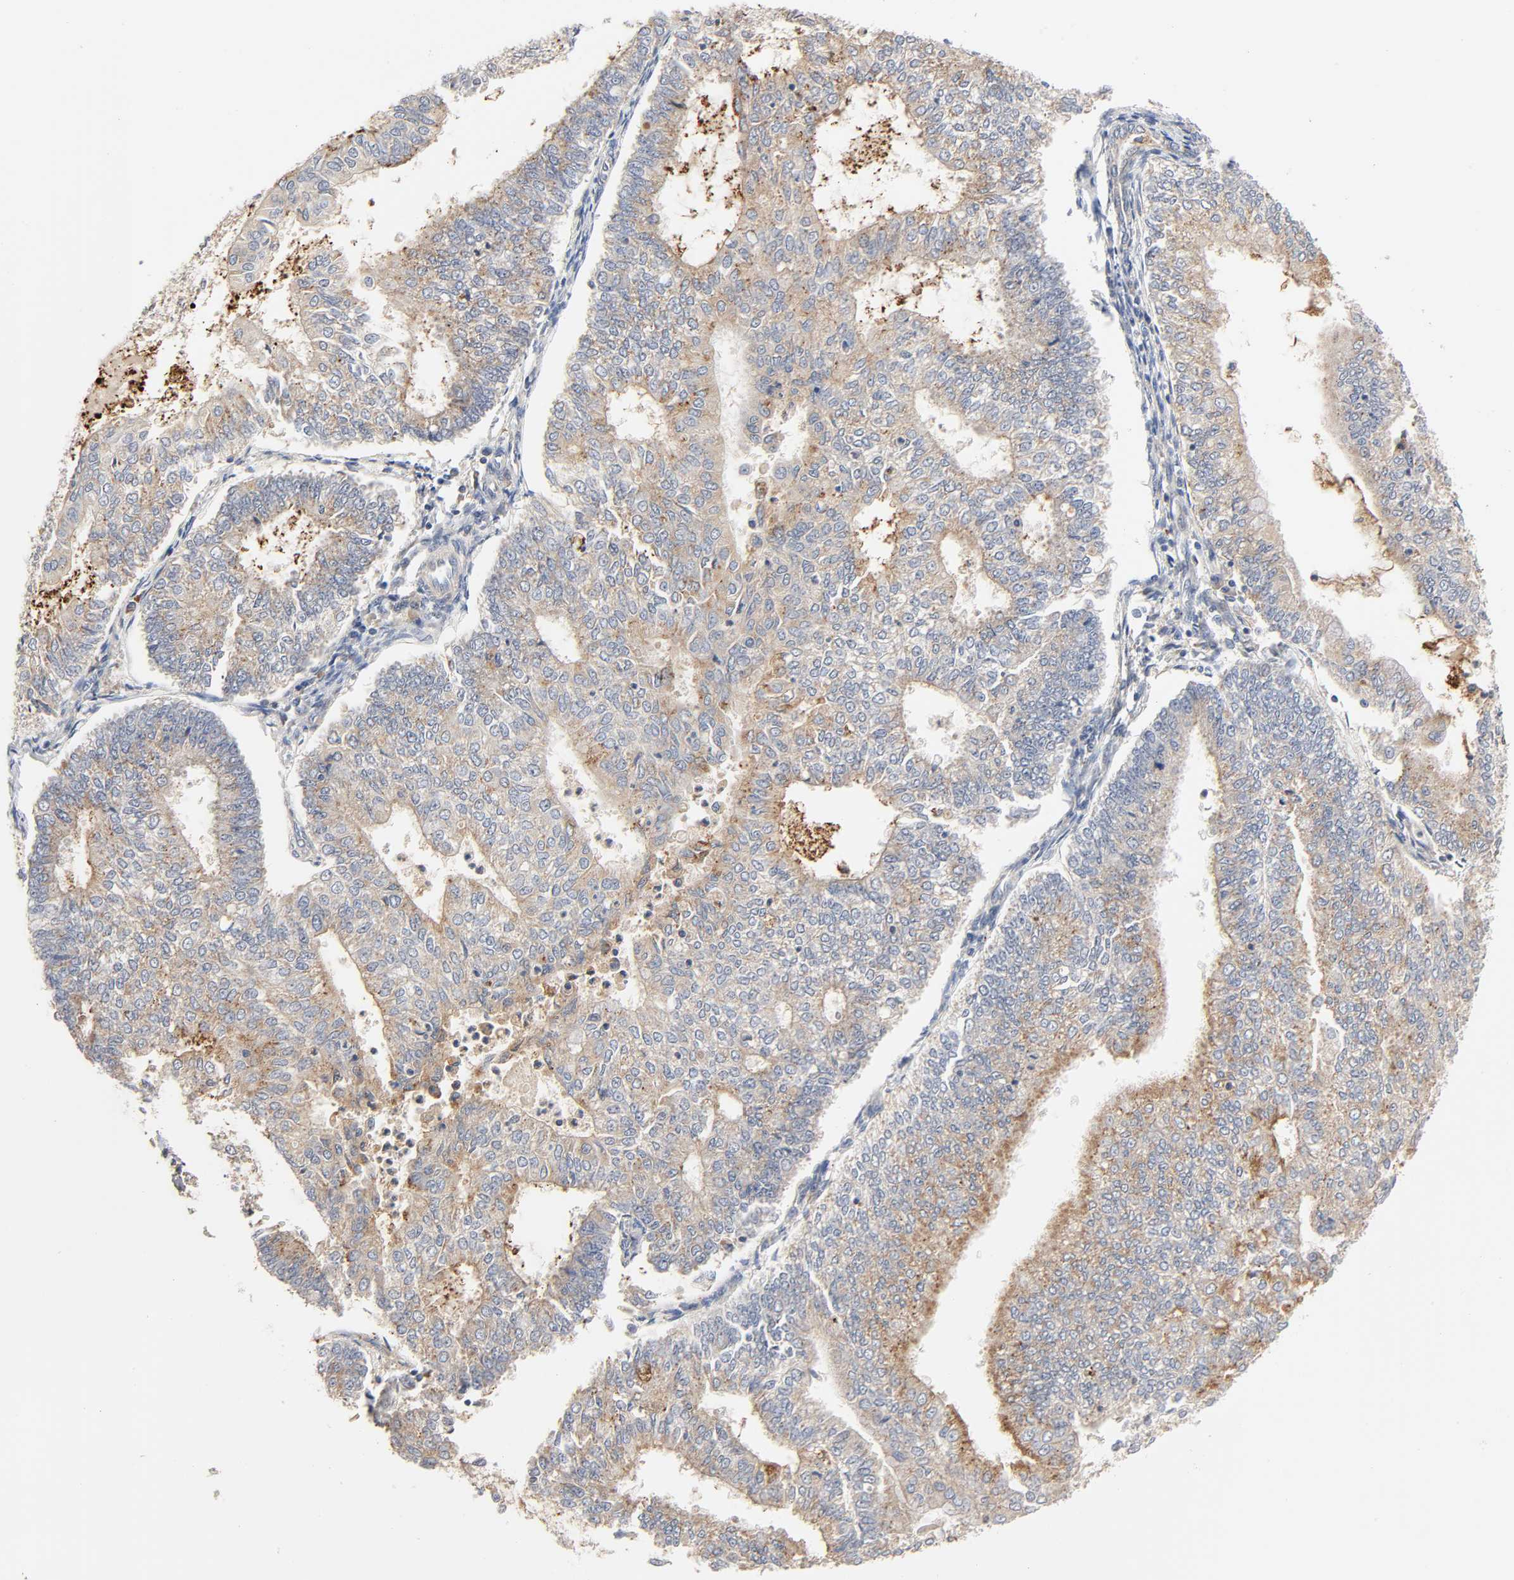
{"staining": {"intensity": "weak", "quantity": ">75%", "location": "cytoplasmic/membranous"}, "tissue": "endometrial cancer", "cell_type": "Tumor cells", "image_type": "cancer", "snomed": [{"axis": "morphology", "description": "Adenocarcinoma, NOS"}, {"axis": "topography", "description": "Endometrium"}], "caption": "Immunohistochemistry of human endometrial cancer (adenocarcinoma) shows low levels of weak cytoplasmic/membranous expression in about >75% of tumor cells. The staining is performed using DAB (3,3'-diaminobenzidine) brown chromogen to label protein expression. The nuclei are counter-stained blue using hematoxylin.", "gene": "REEP6", "patient": {"sex": "female", "age": 59}}